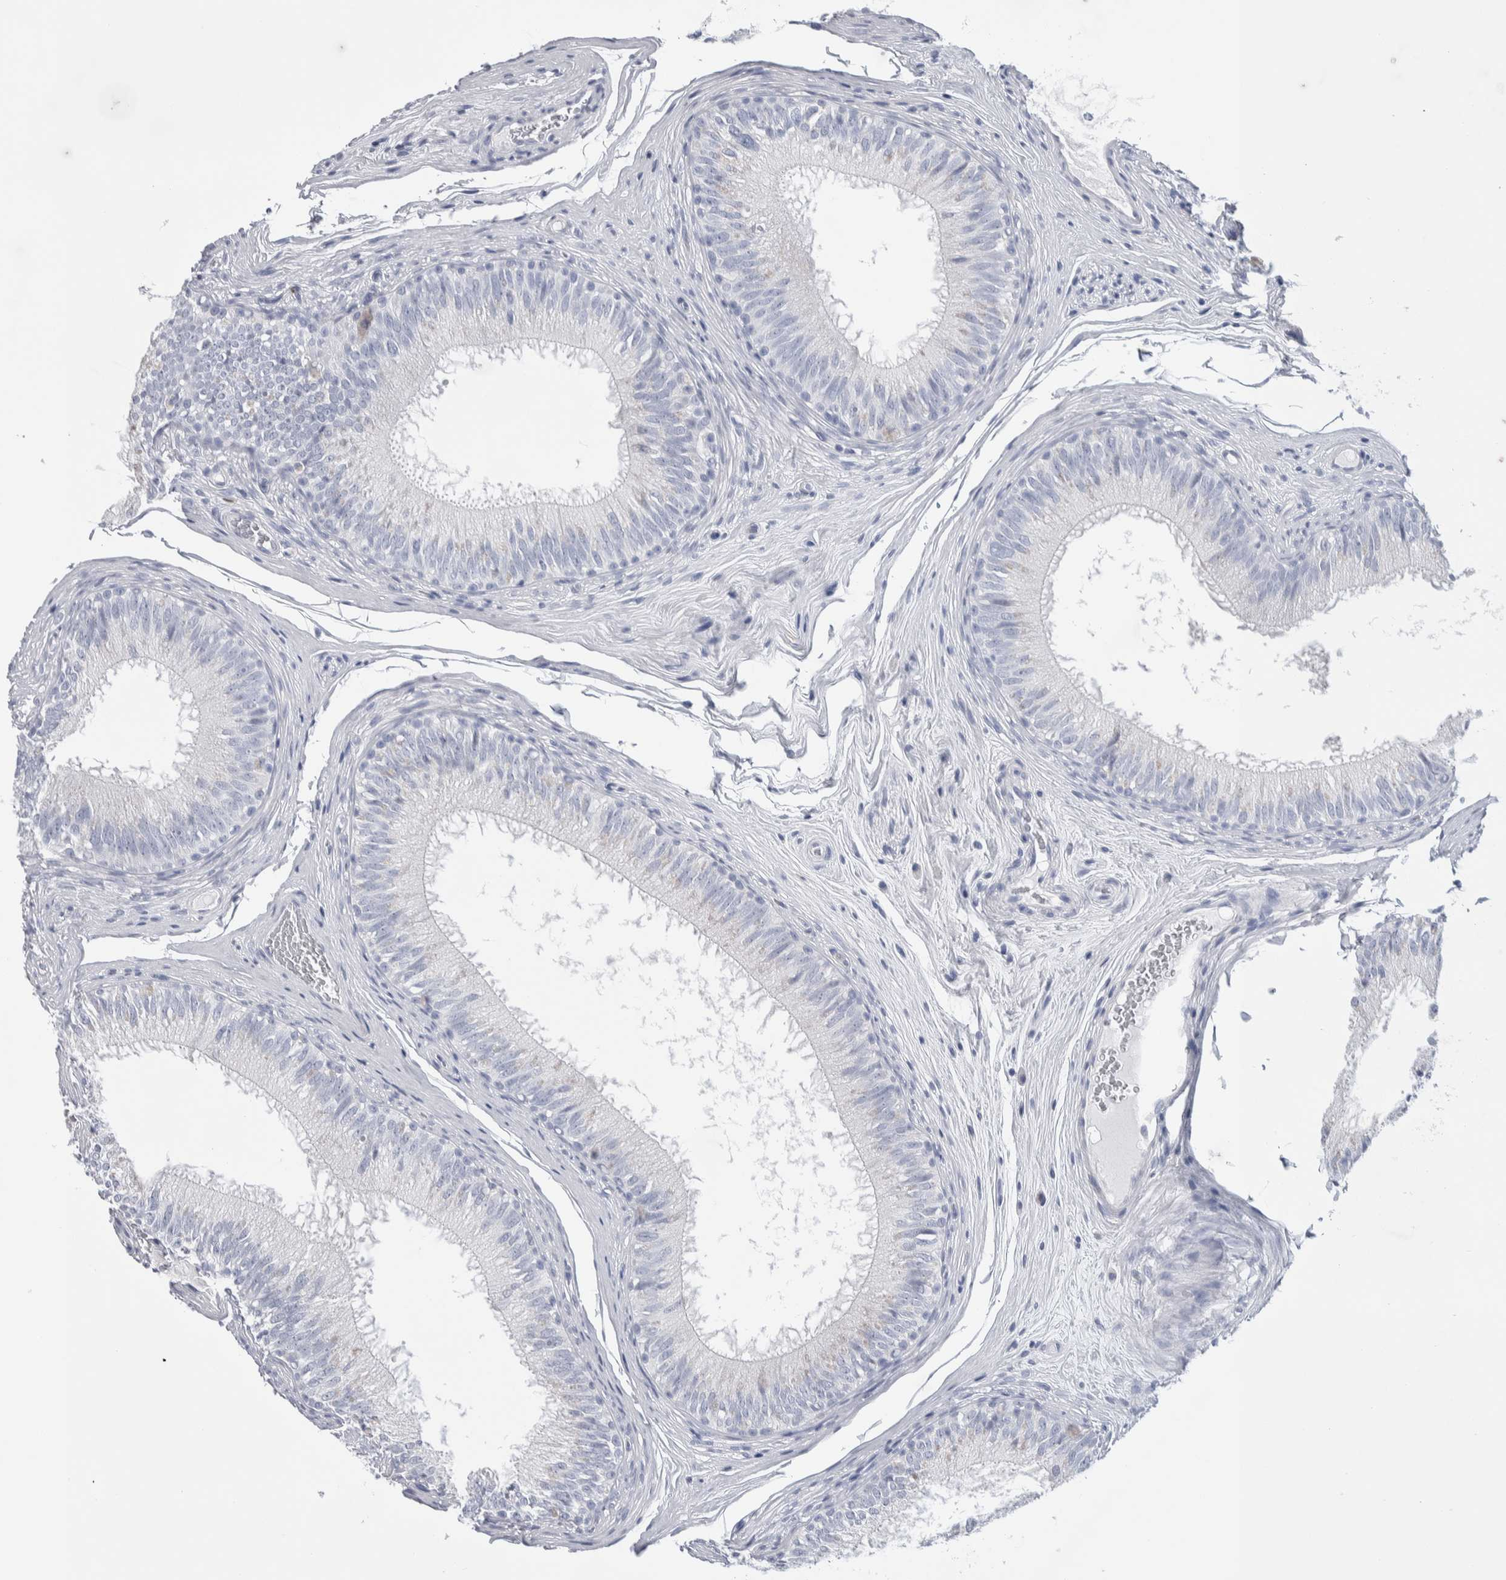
{"staining": {"intensity": "negative", "quantity": "none", "location": "none"}, "tissue": "epididymis", "cell_type": "Glandular cells", "image_type": "normal", "snomed": [{"axis": "morphology", "description": "Normal tissue, NOS"}, {"axis": "topography", "description": "Epididymis"}], "caption": "Epididymis stained for a protein using IHC demonstrates no staining glandular cells.", "gene": "LURAP1L", "patient": {"sex": "male", "age": 32}}